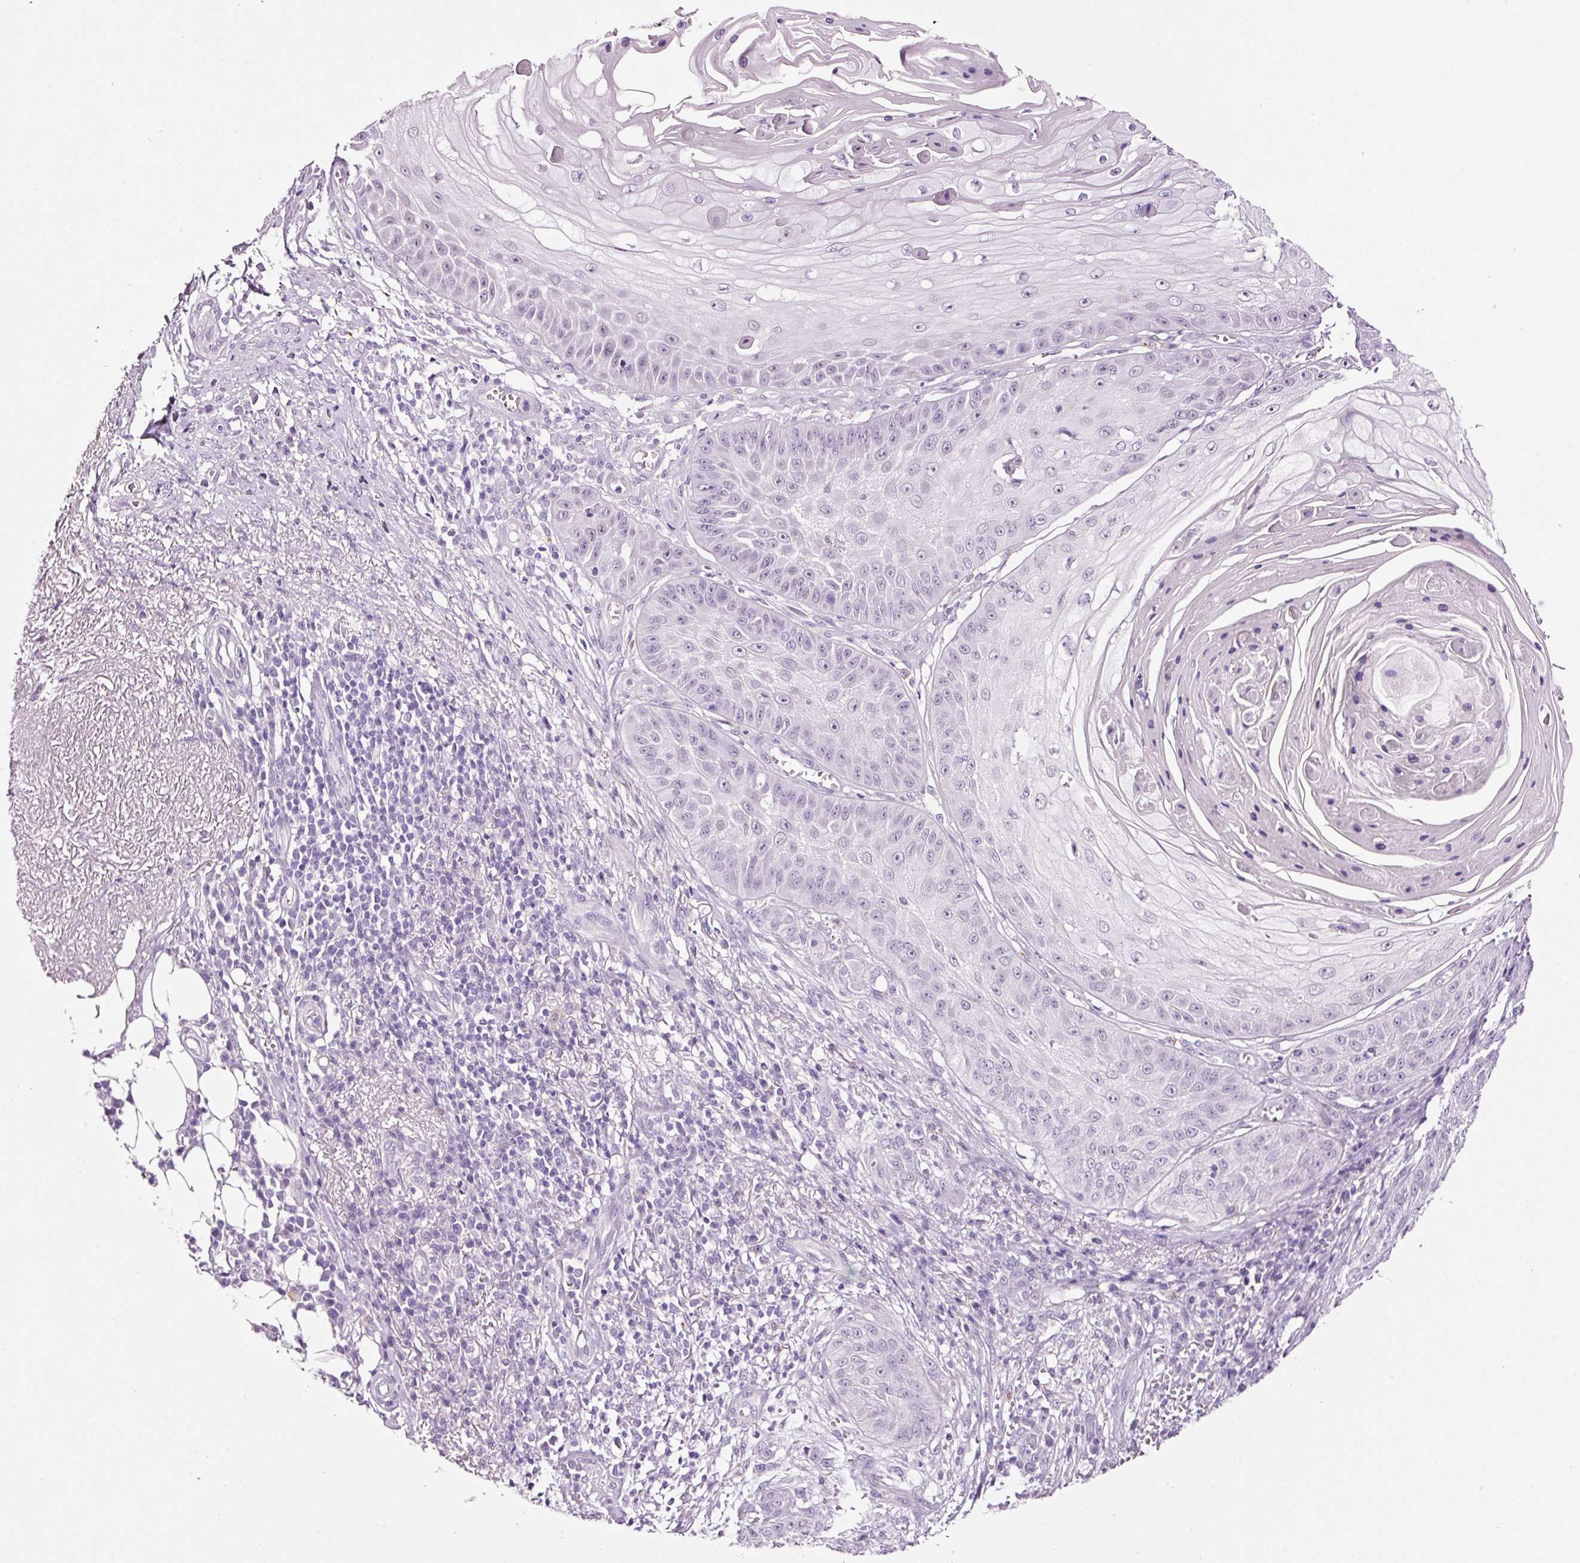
{"staining": {"intensity": "negative", "quantity": "none", "location": "none"}, "tissue": "skin cancer", "cell_type": "Tumor cells", "image_type": "cancer", "snomed": [{"axis": "morphology", "description": "Squamous cell carcinoma, NOS"}, {"axis": "topography", "description": "Skin"}], "caption": "Squamous cell carcinoma (skin) was stained to show a protein in brown. There is no significant positivity in tumor cells.", "gene": "RTF2", "patient": {"sex": "male", "age": 70}}